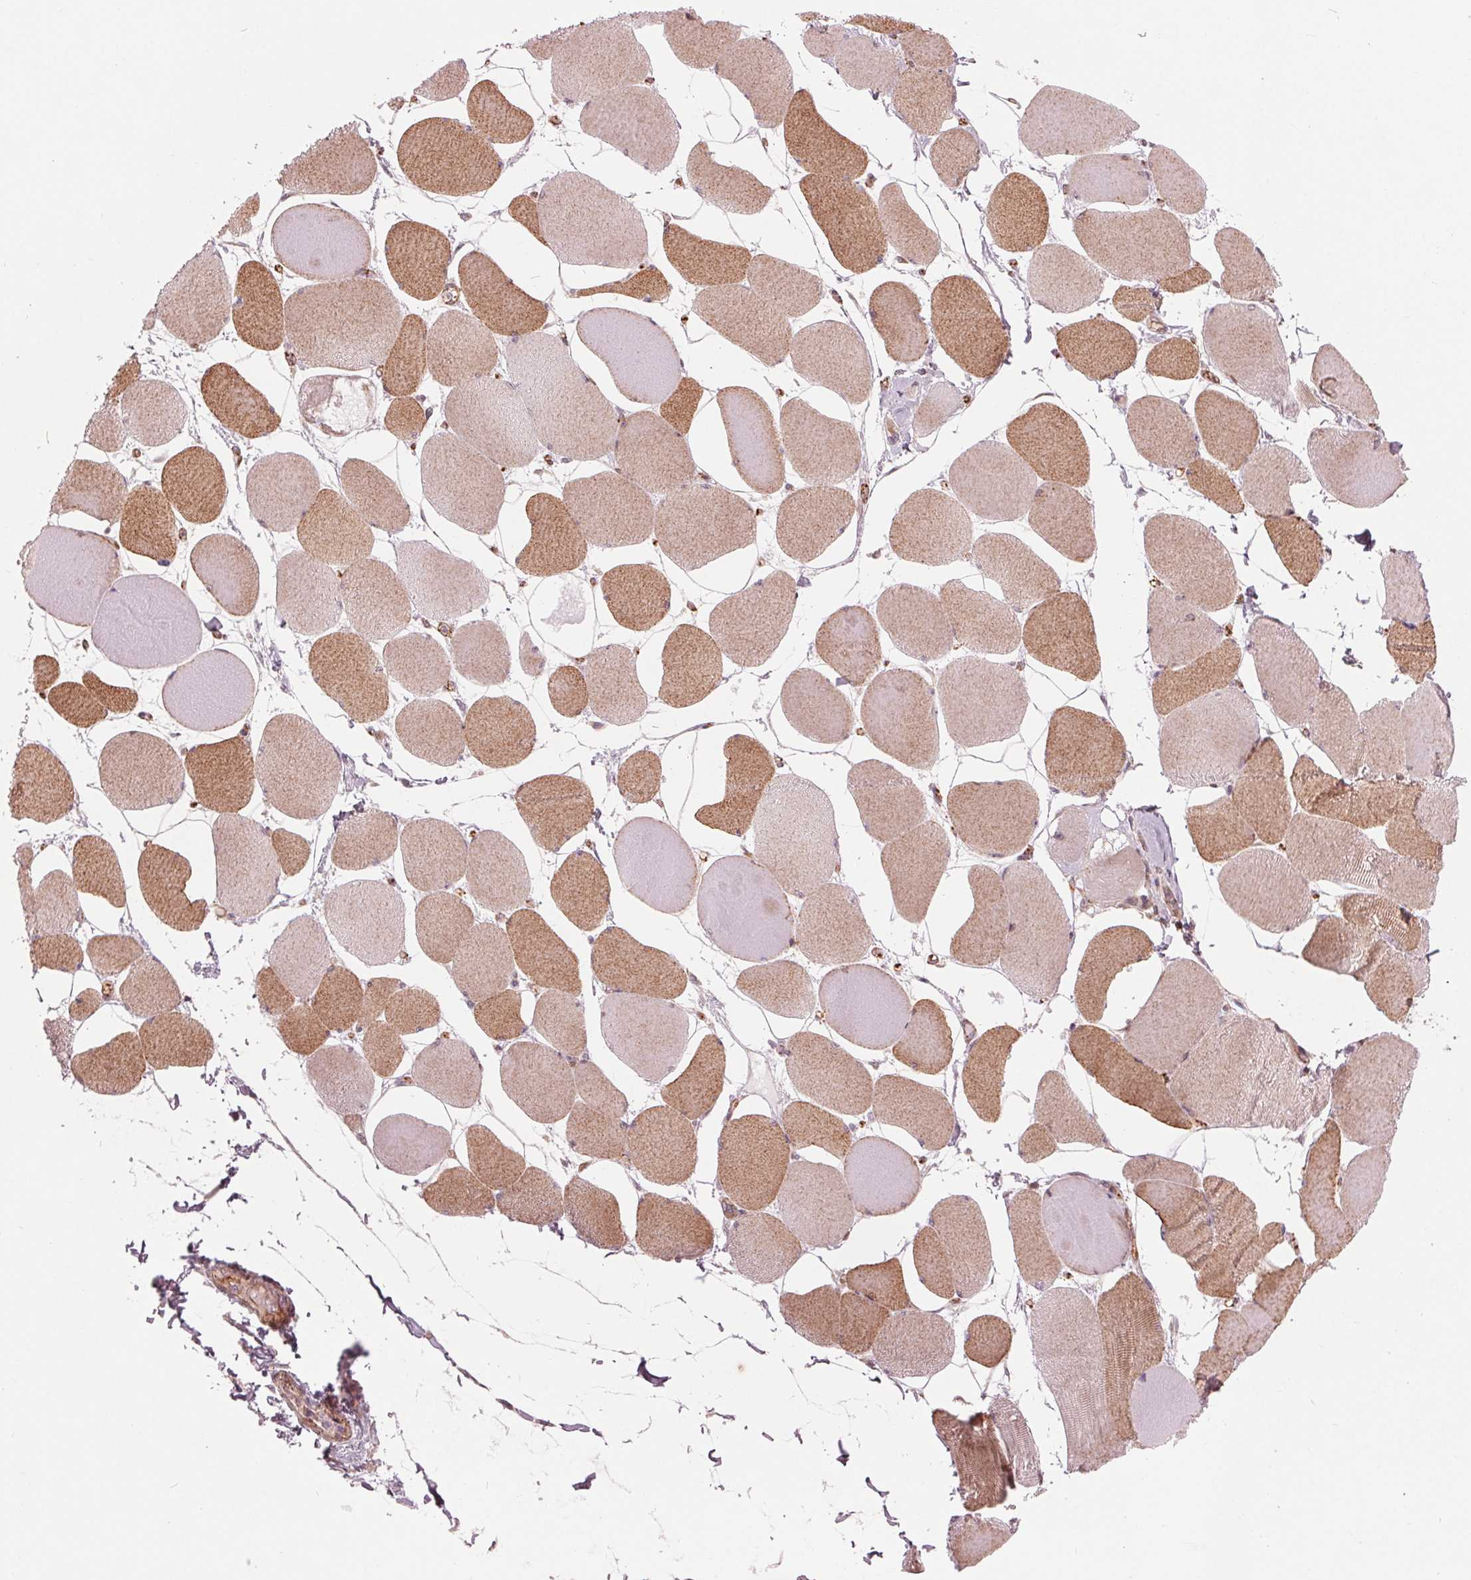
{"staining": {"intensity": "moderate", "quantity": "25%-75%", "location": "cytoplasmic/membranous,nuclear"}, "tissue": "skeletal muscle", "cell_type": "Myocytes", "image_type": "normal", "snomed": [{"axis": "morphology", "description": "Normal tissue, NOS"}, {"axis": "topography", "description": "Skeletal muscle"}], "caption": "The photomicrograph shows staining of unremarkable skeletal muscle, revealing moderate cytoplasmic/membranous,nuclear protein positivity (brown color) within myocytes.", "gene": "TXNIP", "patient": {"sex": "female", "age": 75}}